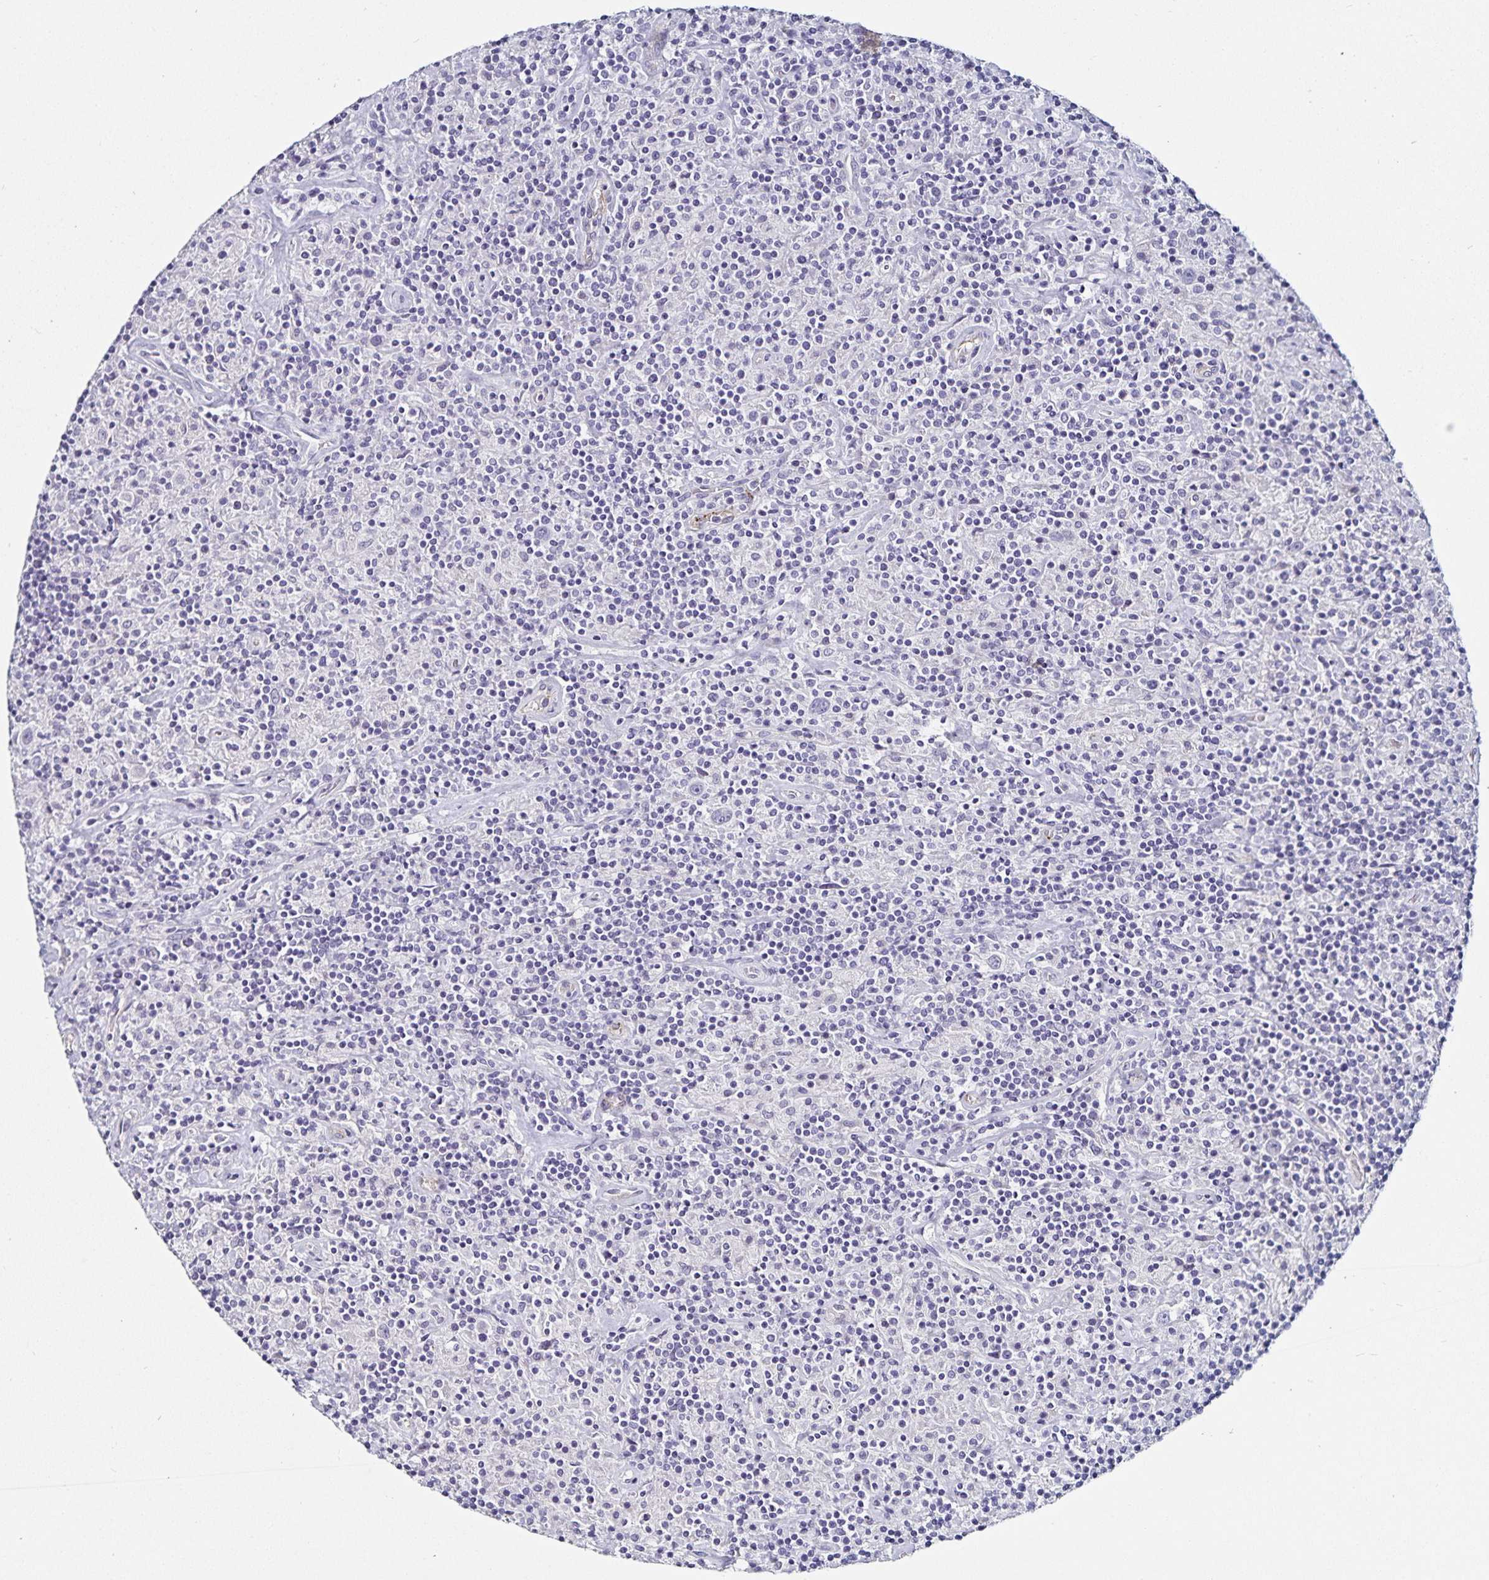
{"staining": {"intensity": "negative", "quantity": "none", "location": "none"}, "tissue": "lymphoma", "cell_type": "Tumor cells", "image_type": "cancer", "snomed": [{"axis": "morphology", "description": "Hodgkin's disease, NOS"}, {"axis": "topography", "description": "Lymph node"}], "caption": "Tumor cells are negative for protein expression in human Hodgkin's disease.", "gene": "TSPAN7", "patient": {"sex": "male", "age": 70}}